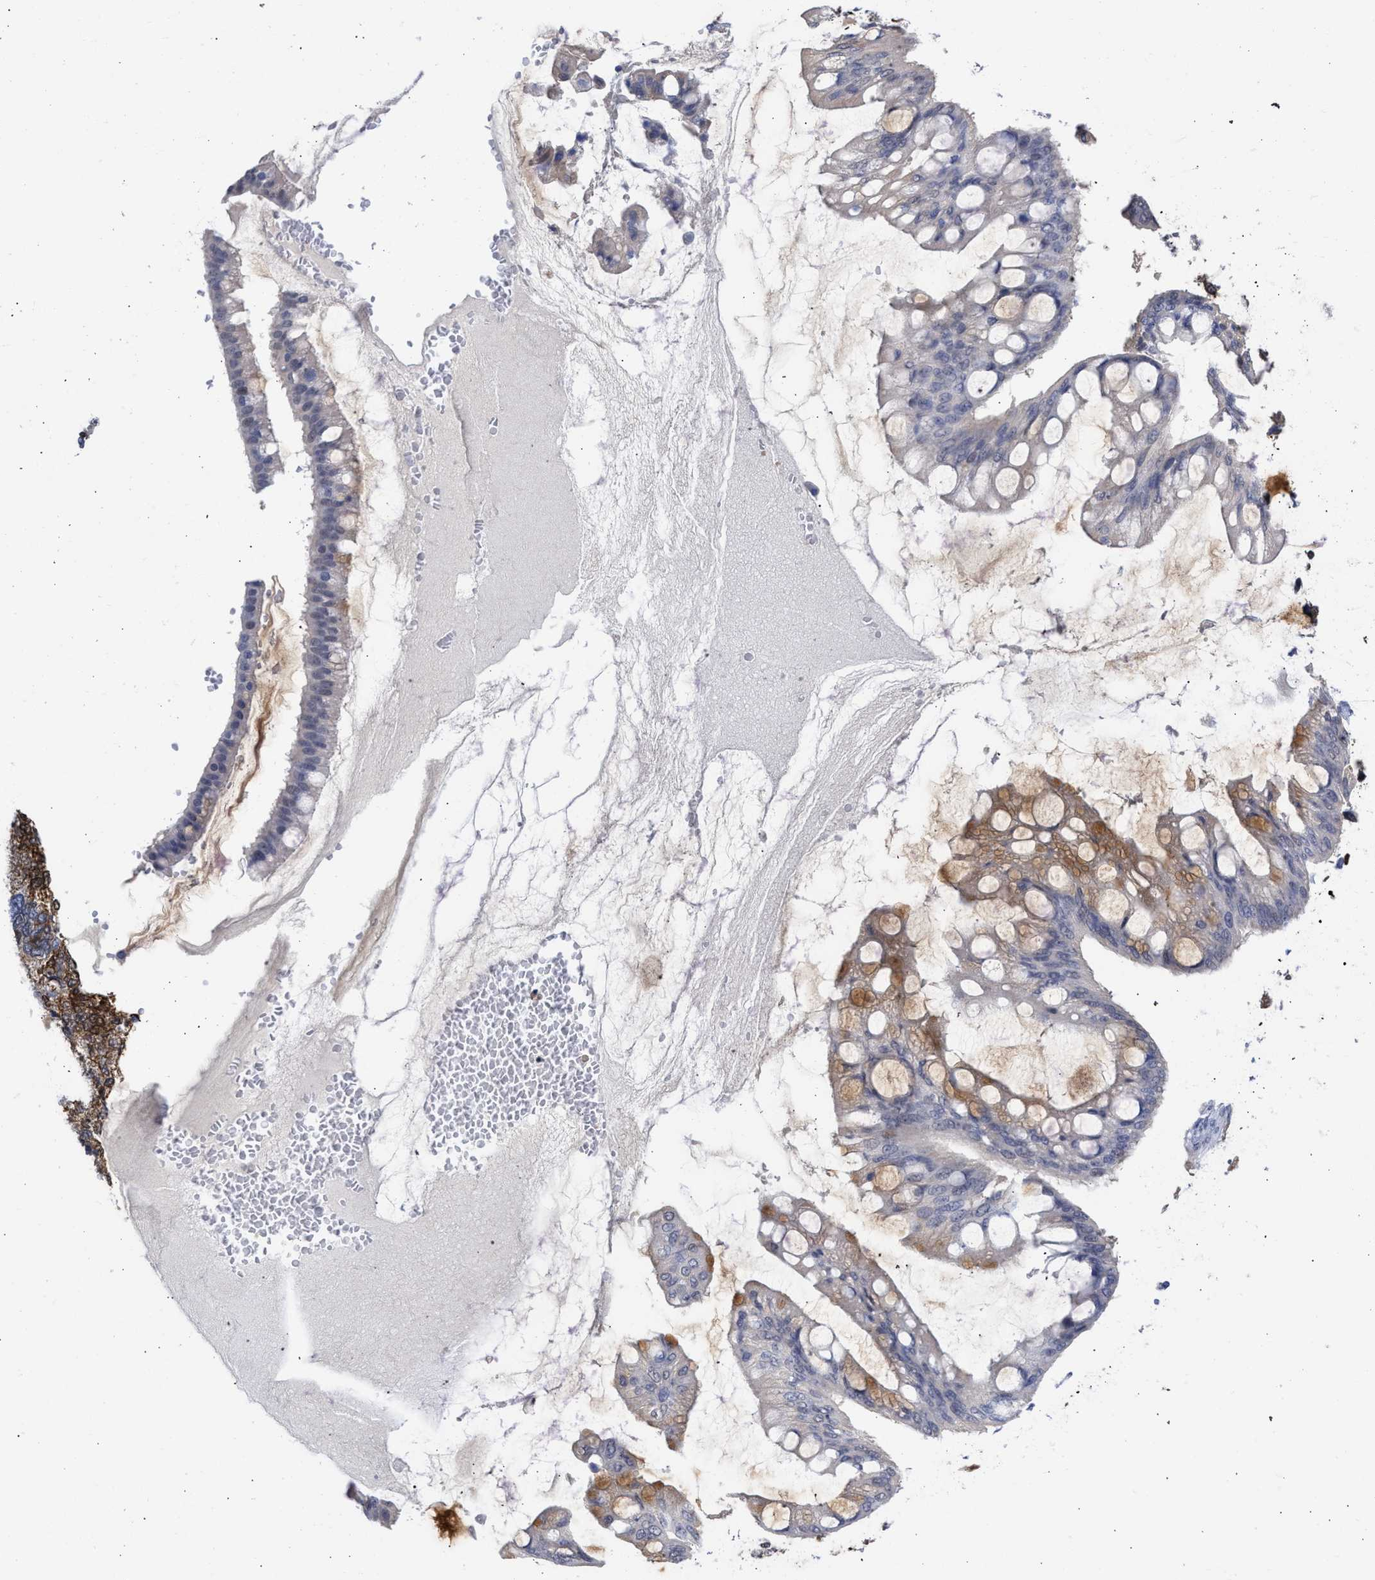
{"staining": {"intensity": "moderate", "quantity": "25%-75%", "location": "cytoplasmic/membranous"}, "tissue": "ovarian cancer", "cell_type": "Tumor cells", "image_type": "cancer", "snomed": [{"axis": "morphology", "description": "Cystadenocarcinoma, mucinous, NOS"}, {"axis": "topography", "description": "Ovary"}], "caption": "Protein expression by IHC displays moderate cytoplasmic/membranous expression in approximately 25%-75% of tumor cells in ovarian mucinous cystadenocarcinoma. (DAB IHC with brightfield microscopy, high magnification).", "gene": "THRA", "patient": {"sex": "female", "age": 73}}